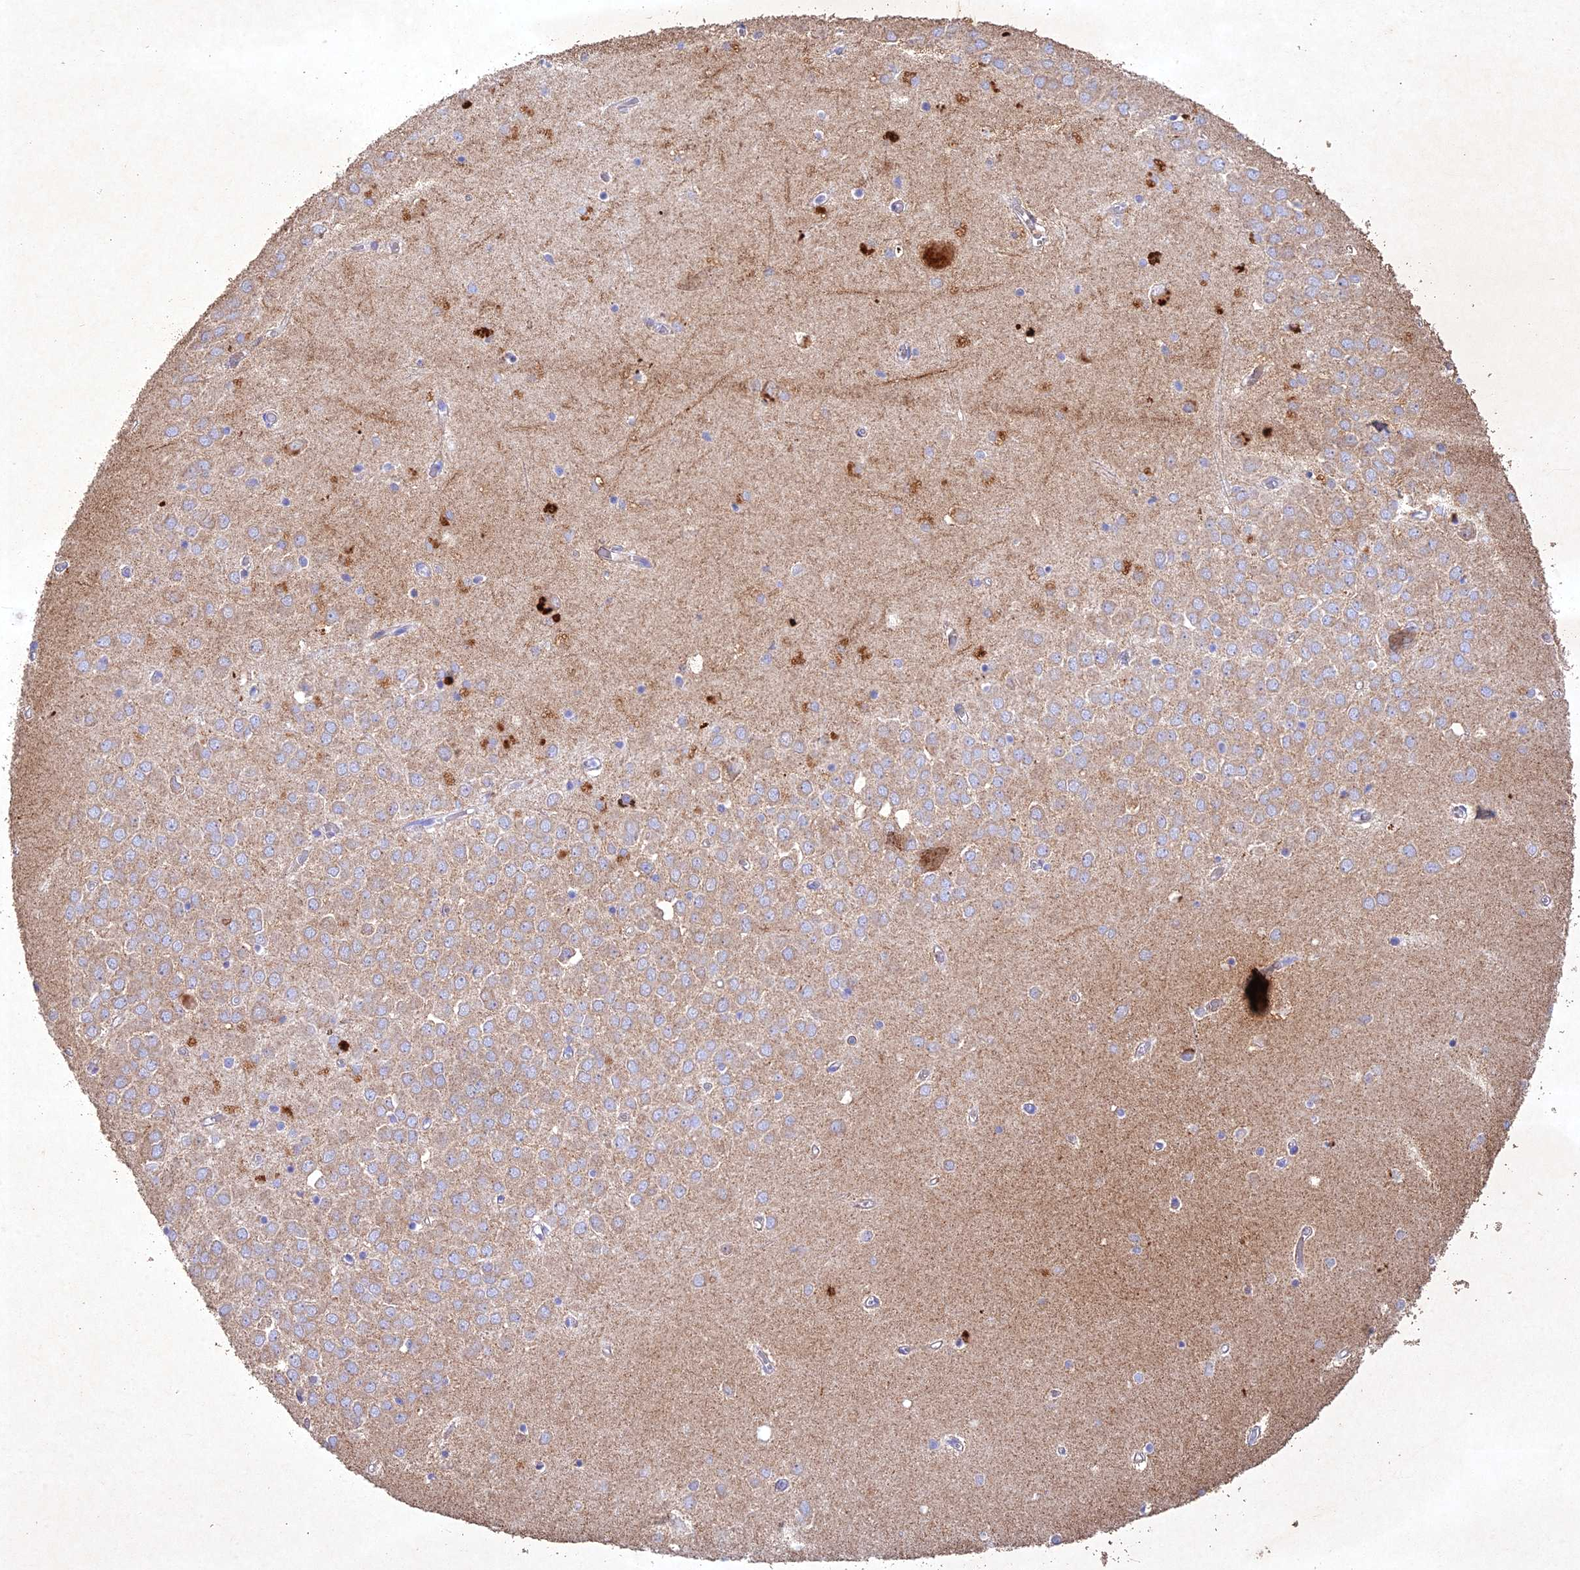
{"staining": {"intensity": "negative", "quantity": "none", "location": "none"}, "tissue": "hippocampus", "cell_type": "Glial cells", "image_type": "normal", "snomed": [{"axis": "morphology", "description": "Normal tissue, NOS"}, {"axis": "topography", "description": "Hippocampus"}], "caption": "This is an immunohistochemistry (IHC) micrograph of benign human hippocampus. There is no positivity in glial cells.", "gene": "NDUFV1", "patient": {"sex": "male", "age": 70}}